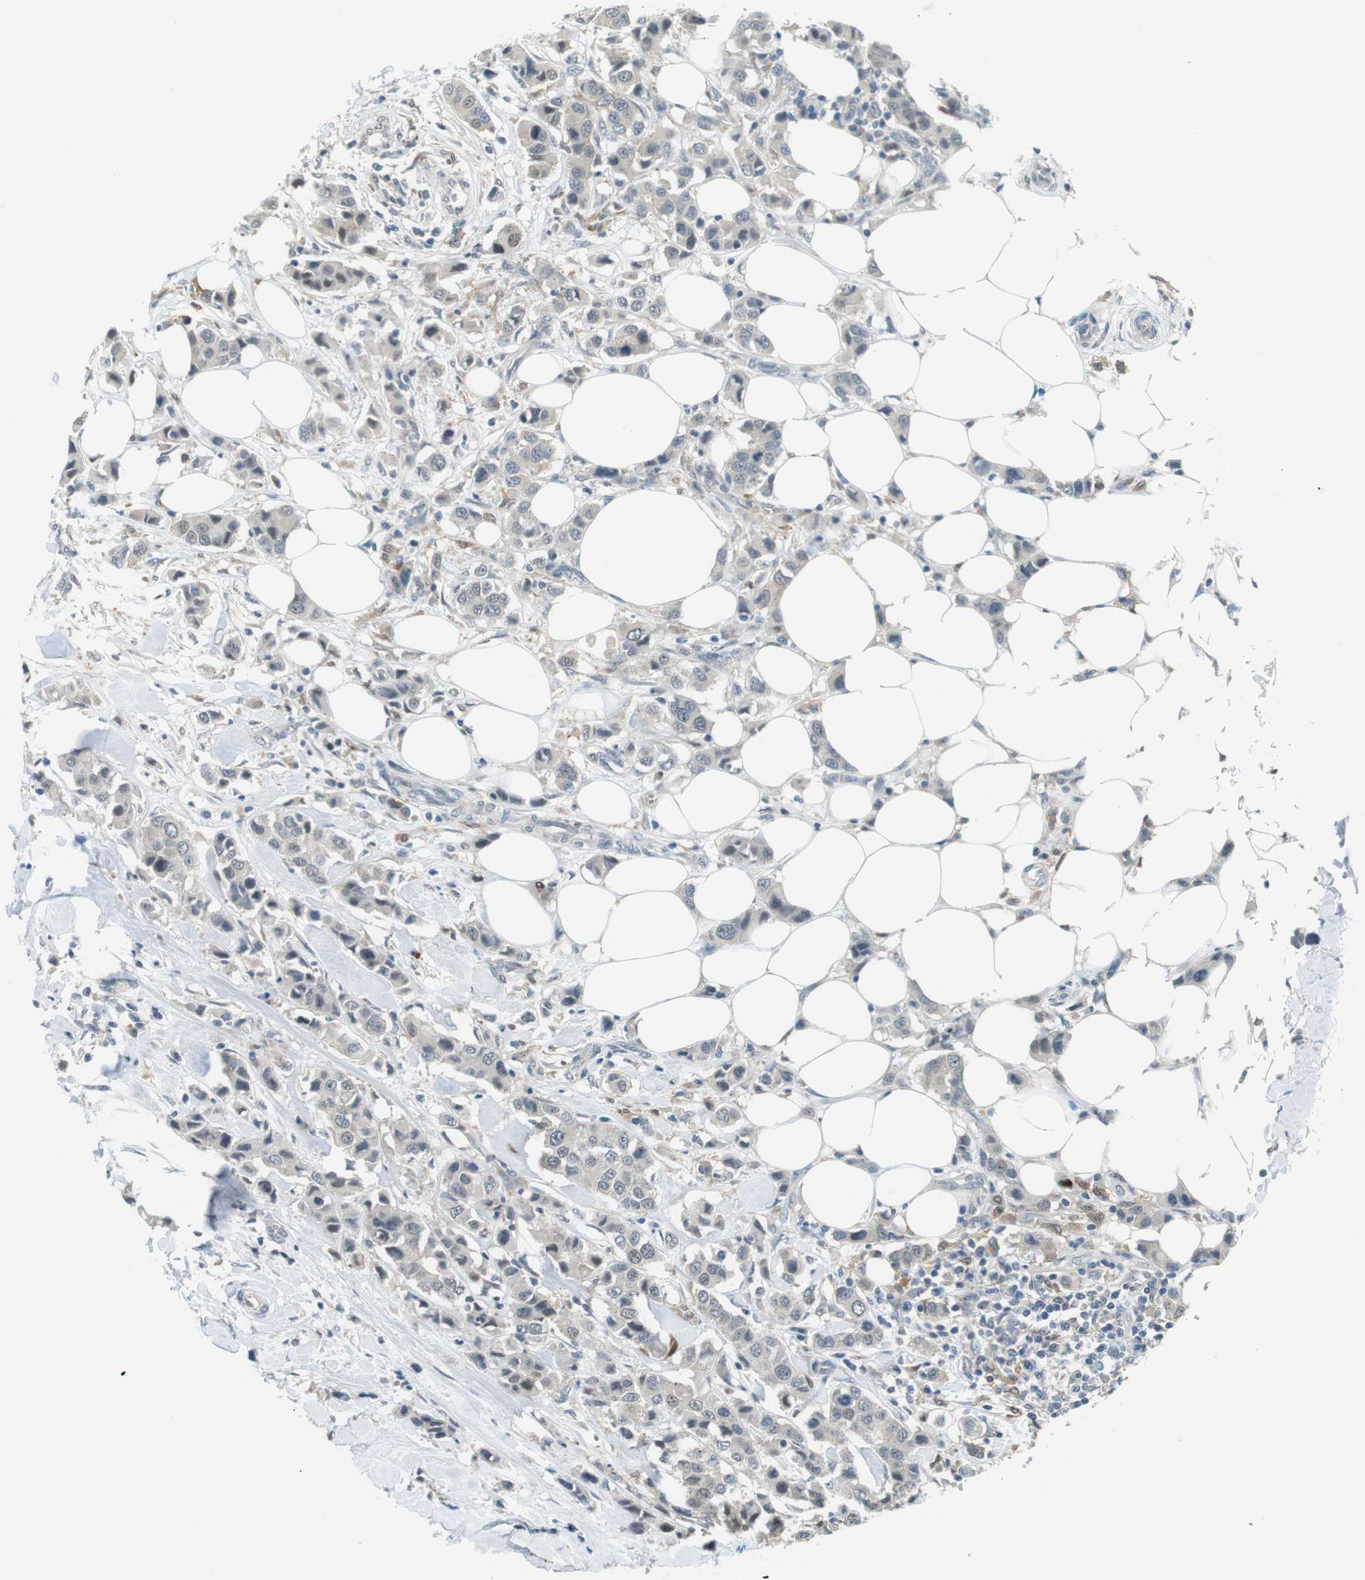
{"staining": {"intensity": "negative", "quantity": "none", "location": "none"}, "tissue": "breast cancer", "cell_type": "Tumor cells", "image_type": "cancer", "snomed": [{"axis": "morphology", "description": "Normal tissue, NOS"}, {"axis": "morphology", "description": "Duct carcinoma"}, {"axis": "topography", "description": "Breast"}], "caption": "This photomicrograph is of breast cancer (intraductal carcinoma) stained with immunohistochemistry (IHC) to label a protein in brown with the nuclei are counter-stained blue. There is no positivity in tumor cells.", "gene": "CDK14", "patient": {"sex": "female", "age": 50}}